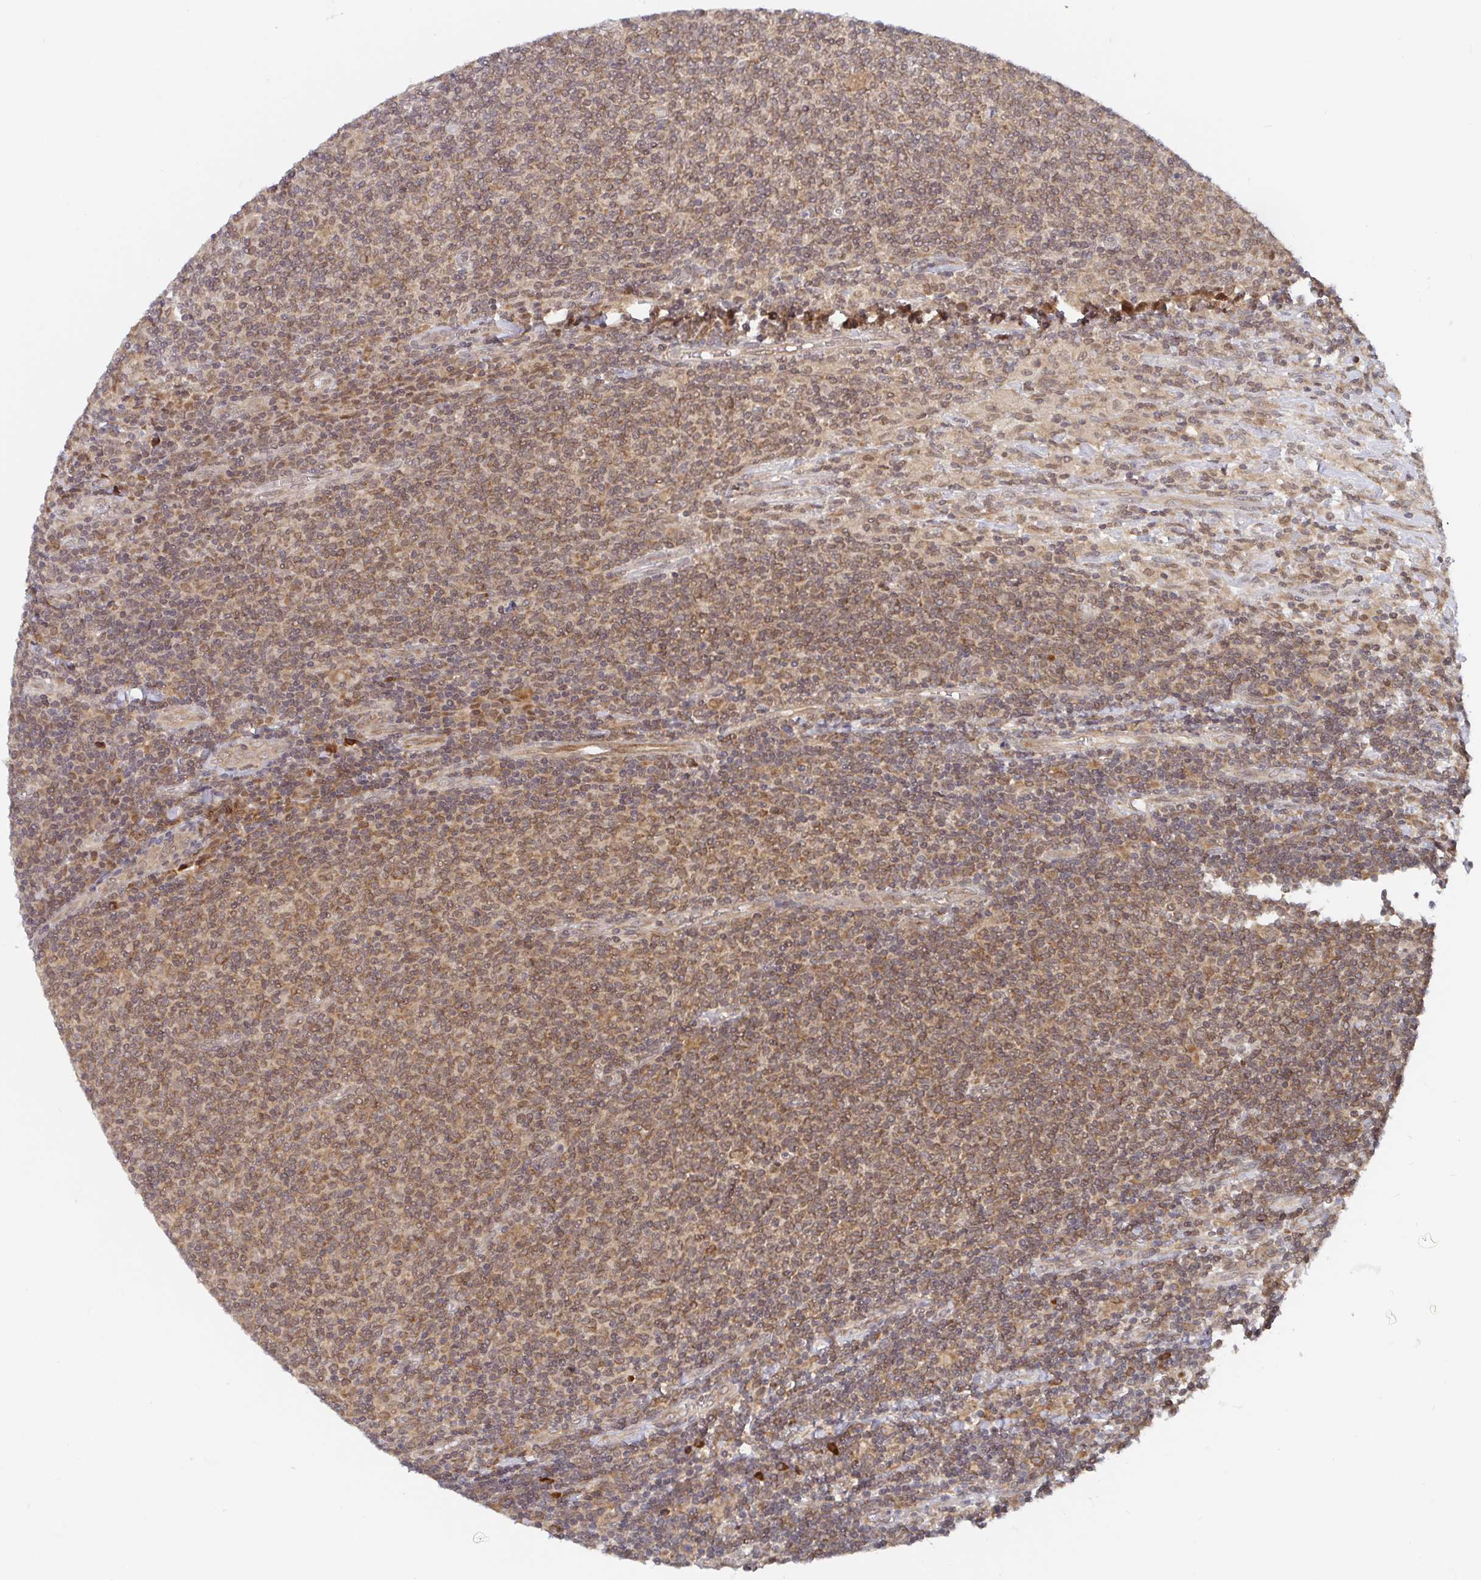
{"staining": {"intensity": "moderate", "quantity": ">75%", "location": "cytoplasmic/membranous"}, "tissue": "lymphoma", "cell_type": "Tumor cells", "image_type": "cancer", "snomed": [{"axis": "morphology", "description": "Malignant lymphoma, non-Hodgkin's type, Low grade"}, {"axis": "topography", "description": "Lymph node"}], "caption": "Lymphoma stained with a protein marker reveals moderate staining in tumor cells.", "gene": "ALG1", "patient": {"sex": "male", "age": 52}}